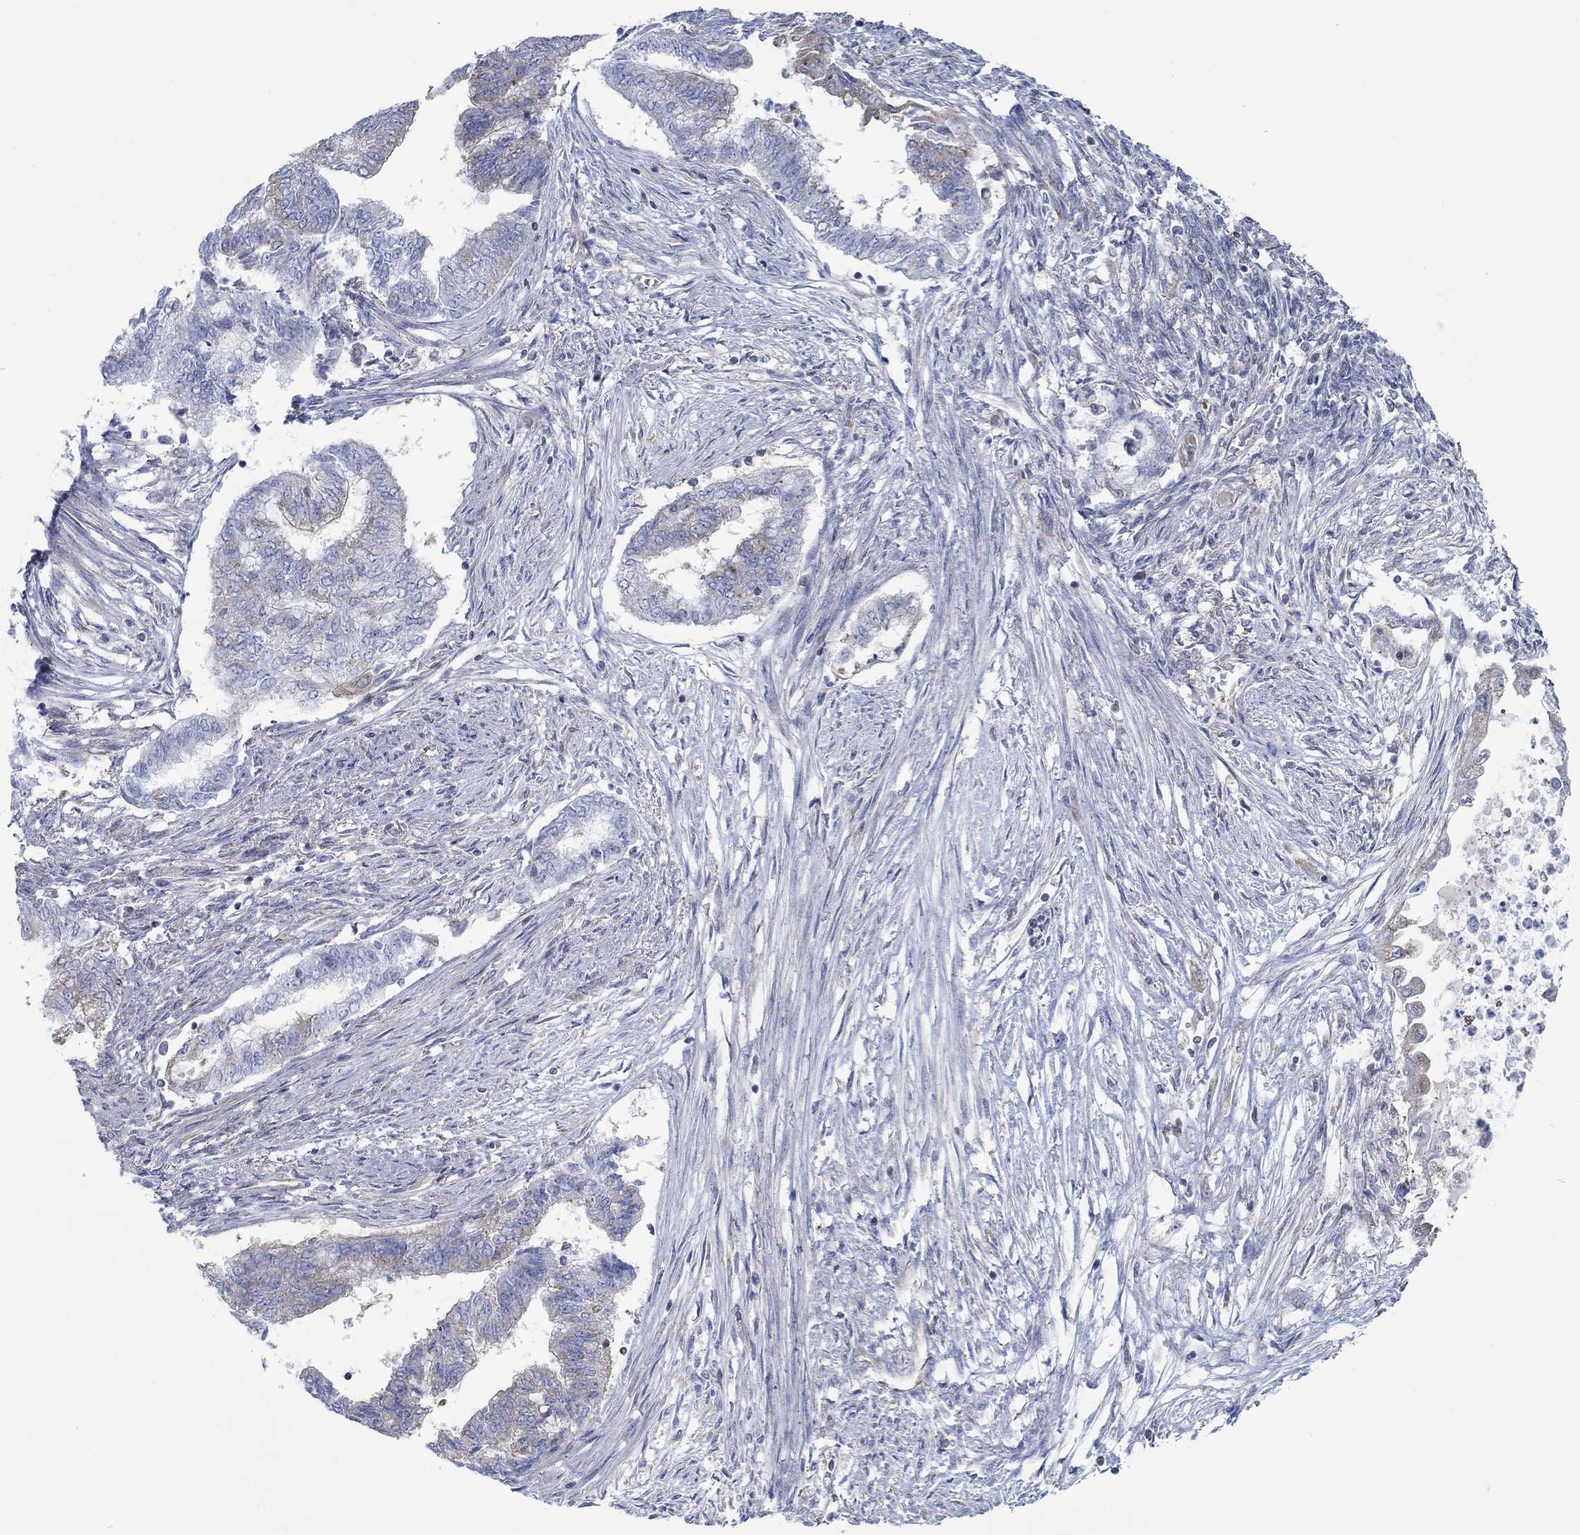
{"staining": {"intensity": "negative", "quantity": "none", "location": "none"}, "tissue": "endometrial cancer", "cell_type": "Tumor cells", "image_type": "cancer", "snomed": [{"axis": "morphology", "description": "Adenocarcinoma, NOS"}, {"axis": "topography", "description": "Endometrium"}], "caption": "Endometrial adenocarcinoma stained for a protein using immunohistochemistry (IHC) displays no staining tumor cells.", "gene": "SPAG9", "patient": {"sex": "female", "age": 65}}